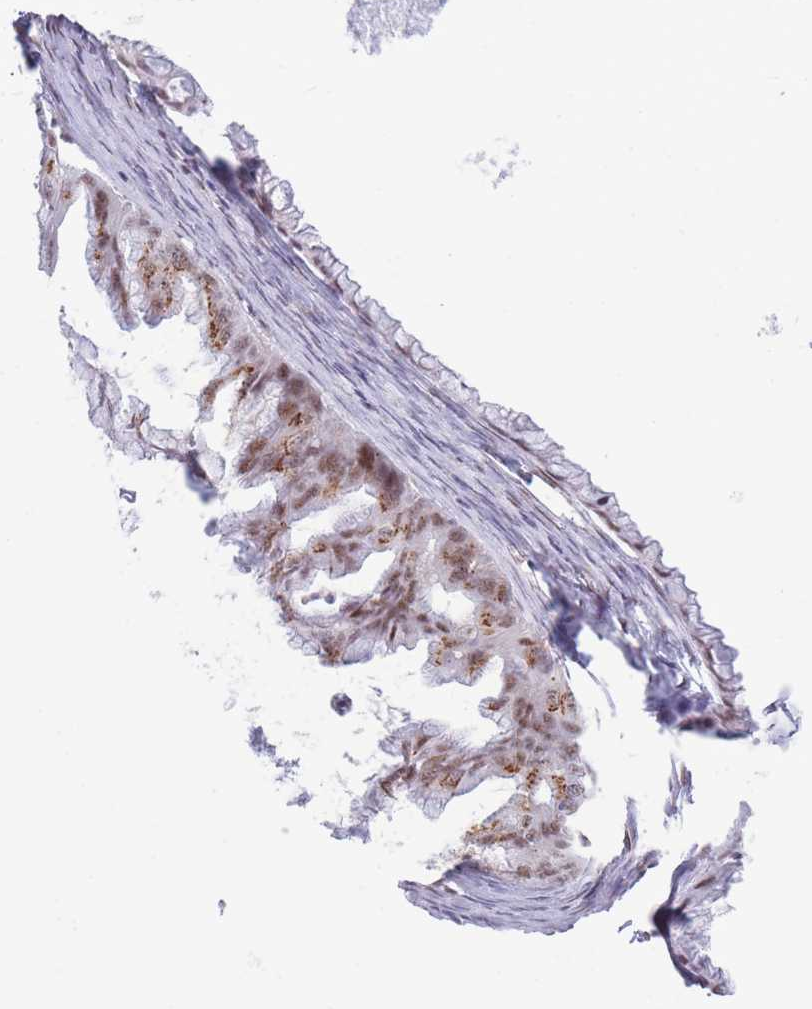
{"staining": {"intensity": "moderate", "quantity": ">75%", "location": "cytoplasmic/membranous,nuclear"}, "tissue": "ovarian cancer", "cell_type": "Tumor cells", "image_type": "cancer", "snomed": [{"axis": "morphology", "description": "Cystadenocarcinoma, mucinous, NOS"}, {"axis": "topography", "description": "Ovary"}], "caption": "Immunohistochemistry micrograph of neoplastic tissue: ovarian cancer stained using immunohistochemistry exhibits medium levels of moderate protein expression localized specifically in the cytoplasmic/membranous and nuclear of tumor cells, appearing as a cytoplasmic/membranous and nuclear brown color.", "gene": "INO80C", "patient": {"sex": "female", "age": 35}}